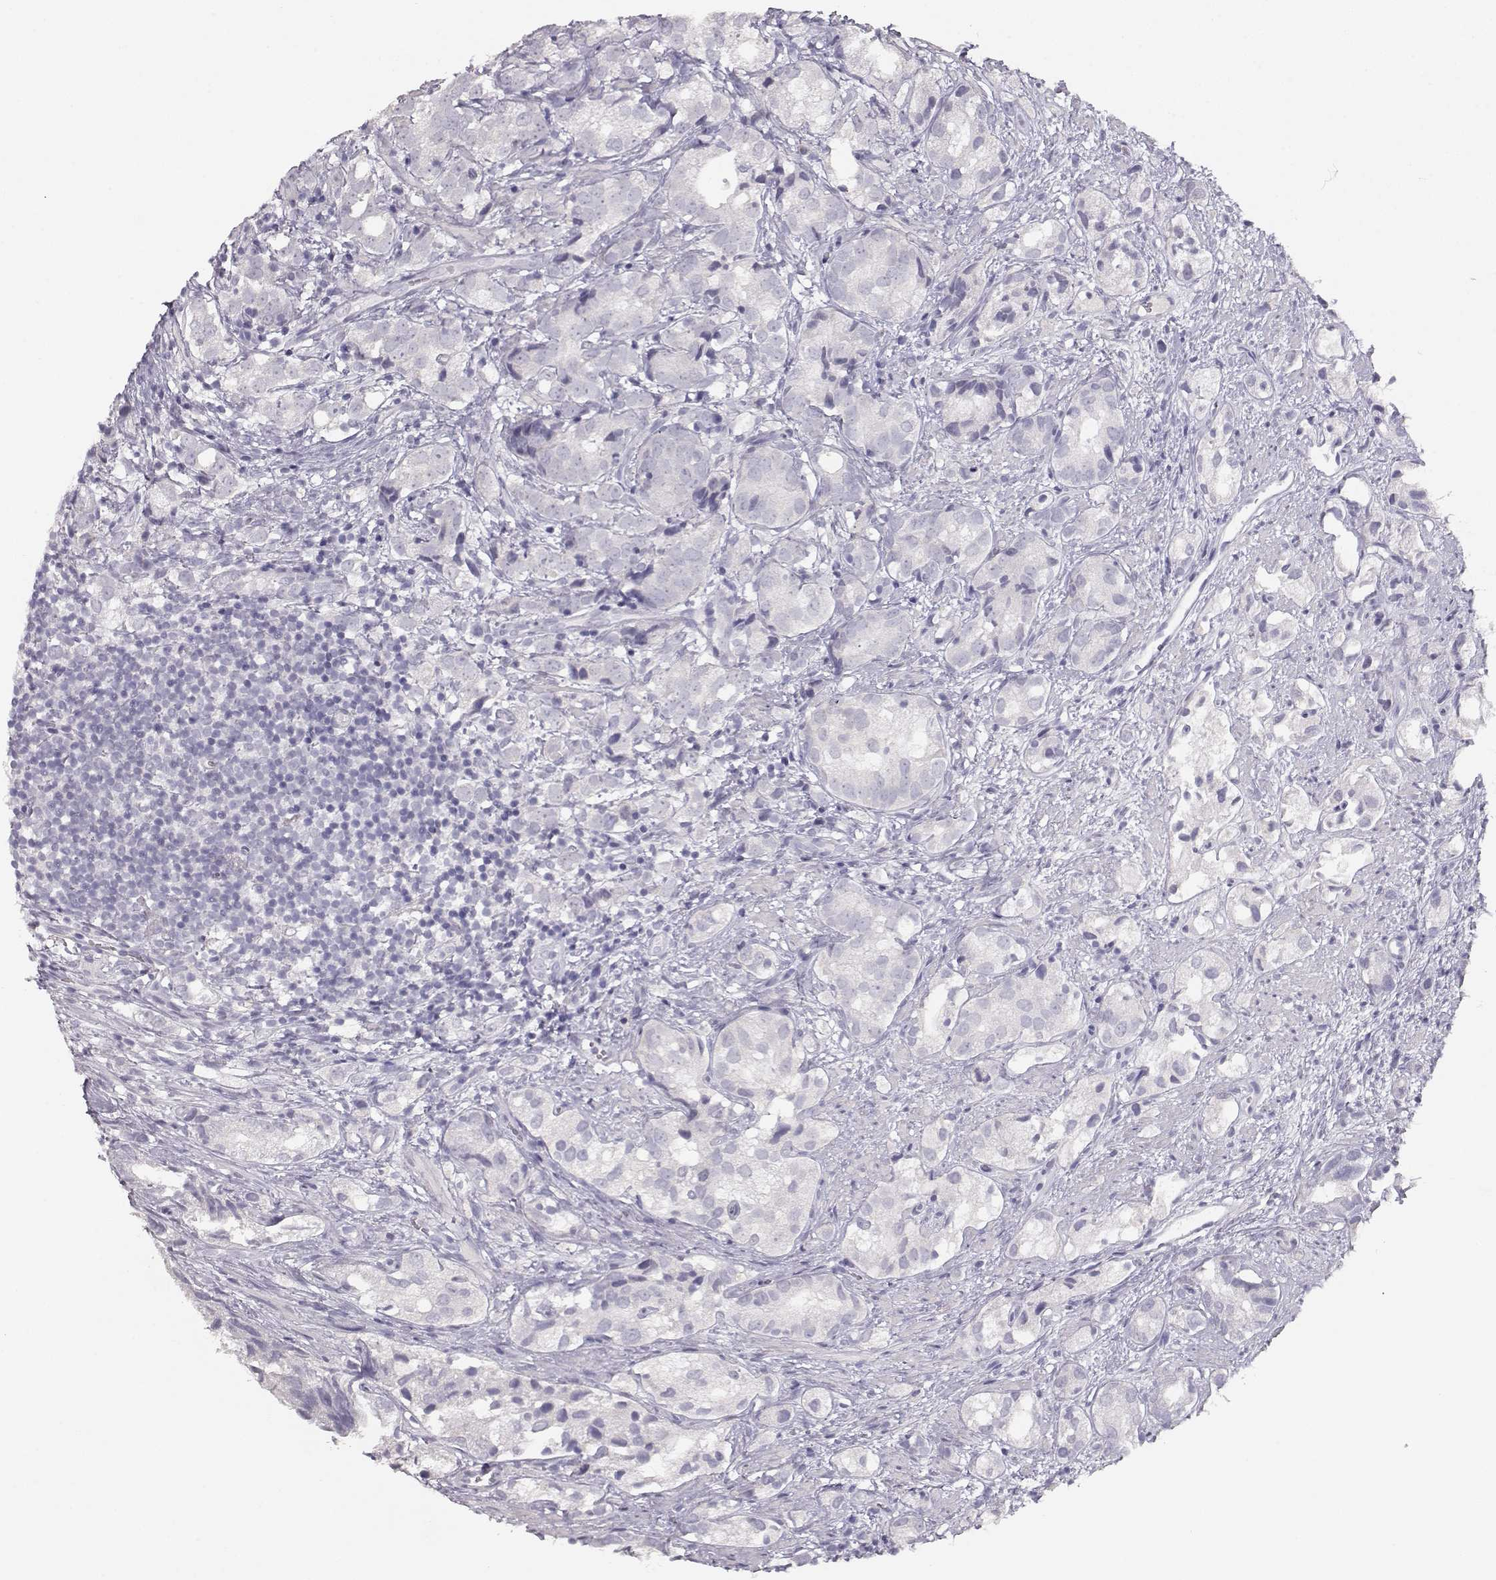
{"staining": {"intensity": "negative", "quantity": "none", "location": "none"}, "tissue": "prostate cancer", "cell_type": "Tumor cells", "image_type": "cancer", "snomed": [{"axis": "morphology", "description": "Adenocarcinoma, High grade"}, {"axis": "topography", "description": "Prostate"}], "caption": "Immunohistochemistry (IHC) photomicrograph of neoplastic tissue: adenocarcinoma (high-grade) (prostate) stained with DAB (3,3'-diaminobenzidine) shows no significant protein staining in tumor cells.", "gene": "TKTL1", "patient": {"sex": "male", "age": 82}}